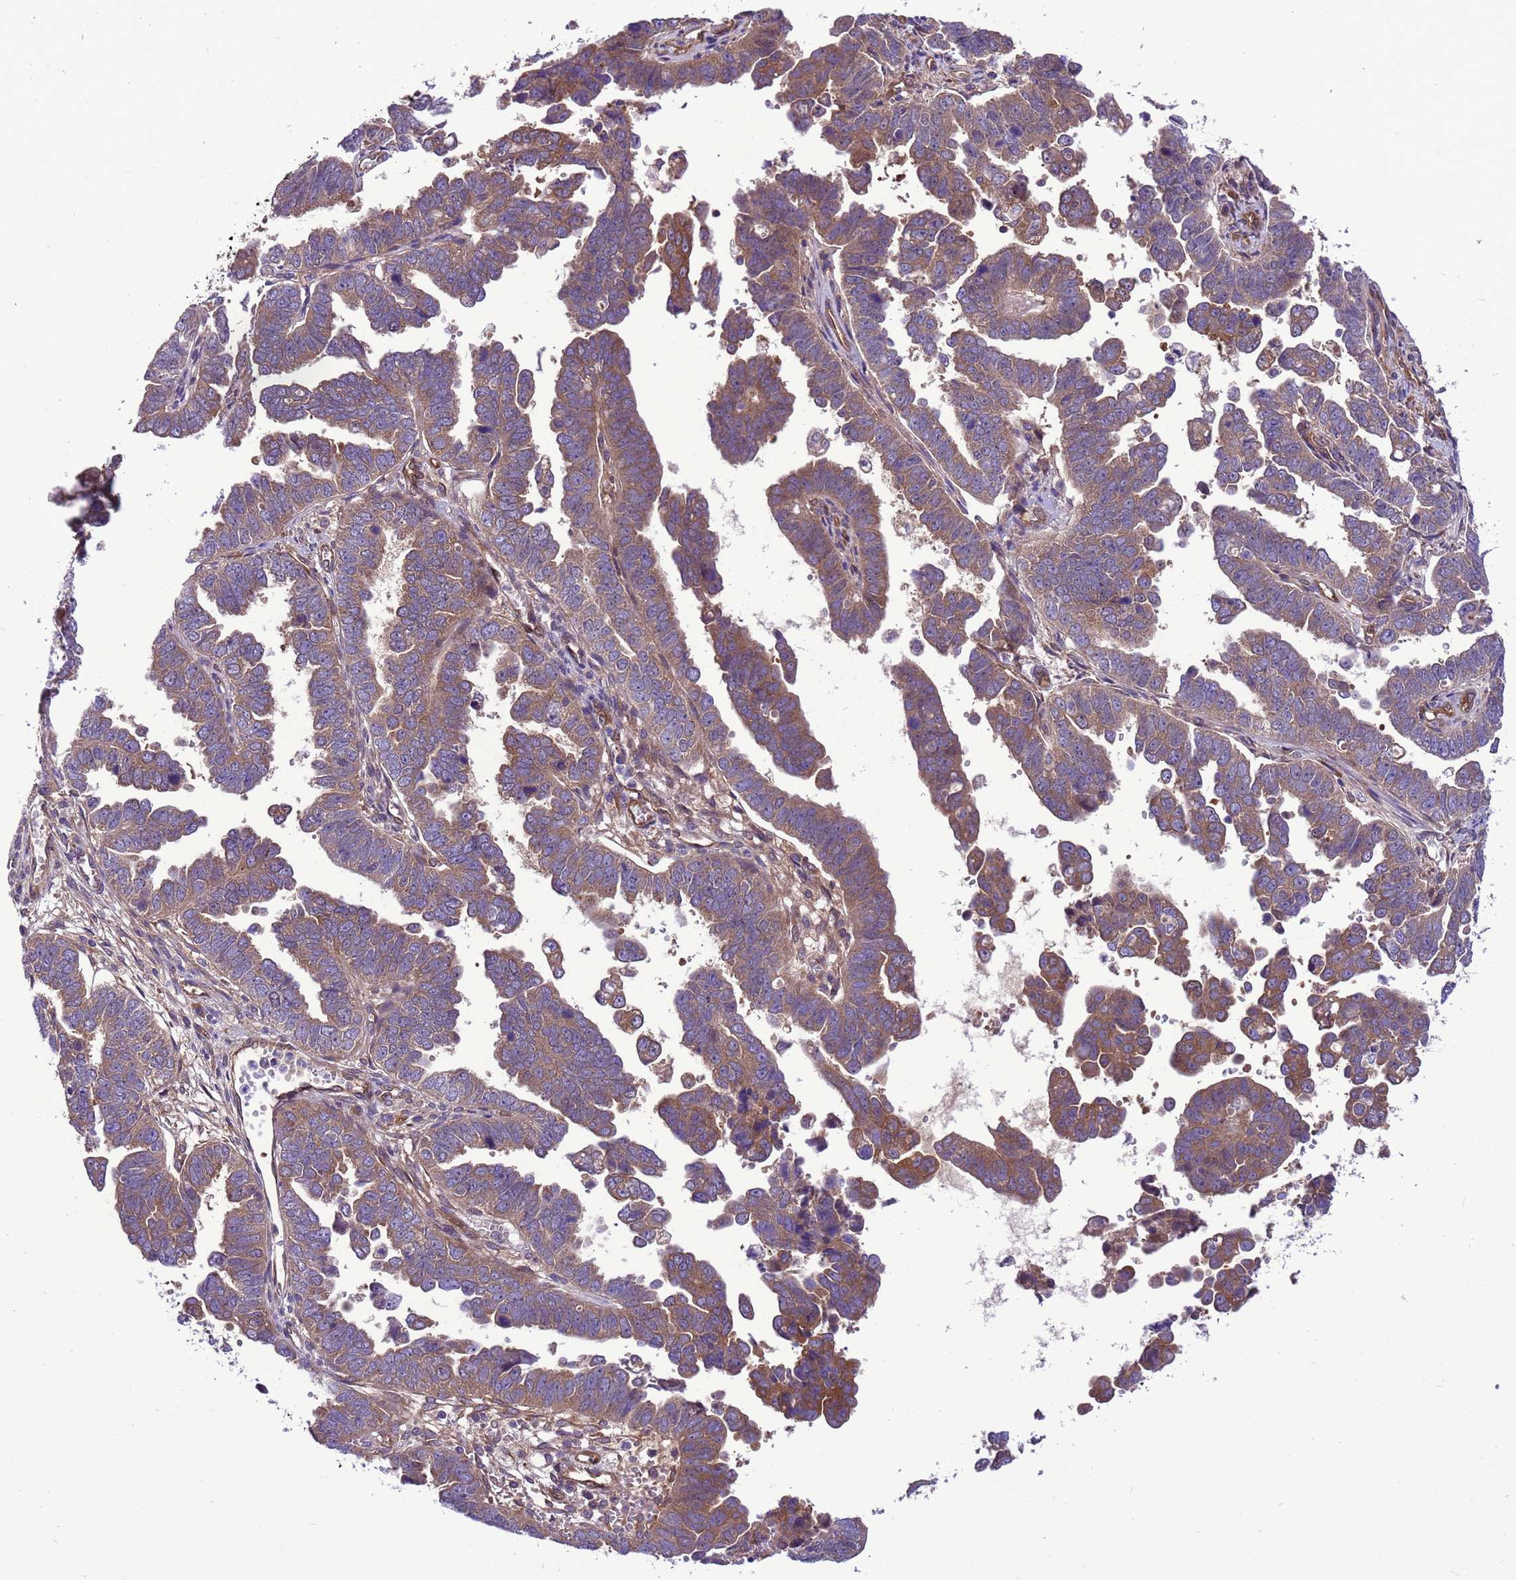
{"staining": {"intensity": "moderate", "quantity": ">75%", "location": "cytoplasmic/membranous"}, "tissue": "endometrial cancer", "cell_type": "Tumor cells", "image_type": "cancer", "snomed": [{"axis": "morphology", "description": "Adenocarcinoma, NOS"}, {"axis": "topography", "description": "Endometrium"}], "caption": "Immunohistochemistry (IHC) staining of endometrial cancer (adenocarcinoma), which exhibits medium levels of moderate cytoplasmic/membranous positivity in approximately >75% of tumor cells indicating moderate cytoplasmic/membranous protein expression. The staining was performed using DAB (3,3'-diaminobenzidine) (brown) for protein detection and nuclei were counterstained in hematoxylin (blue).", "gene": "RABEP2", "patient": {"sex": "female", "age": 75}}